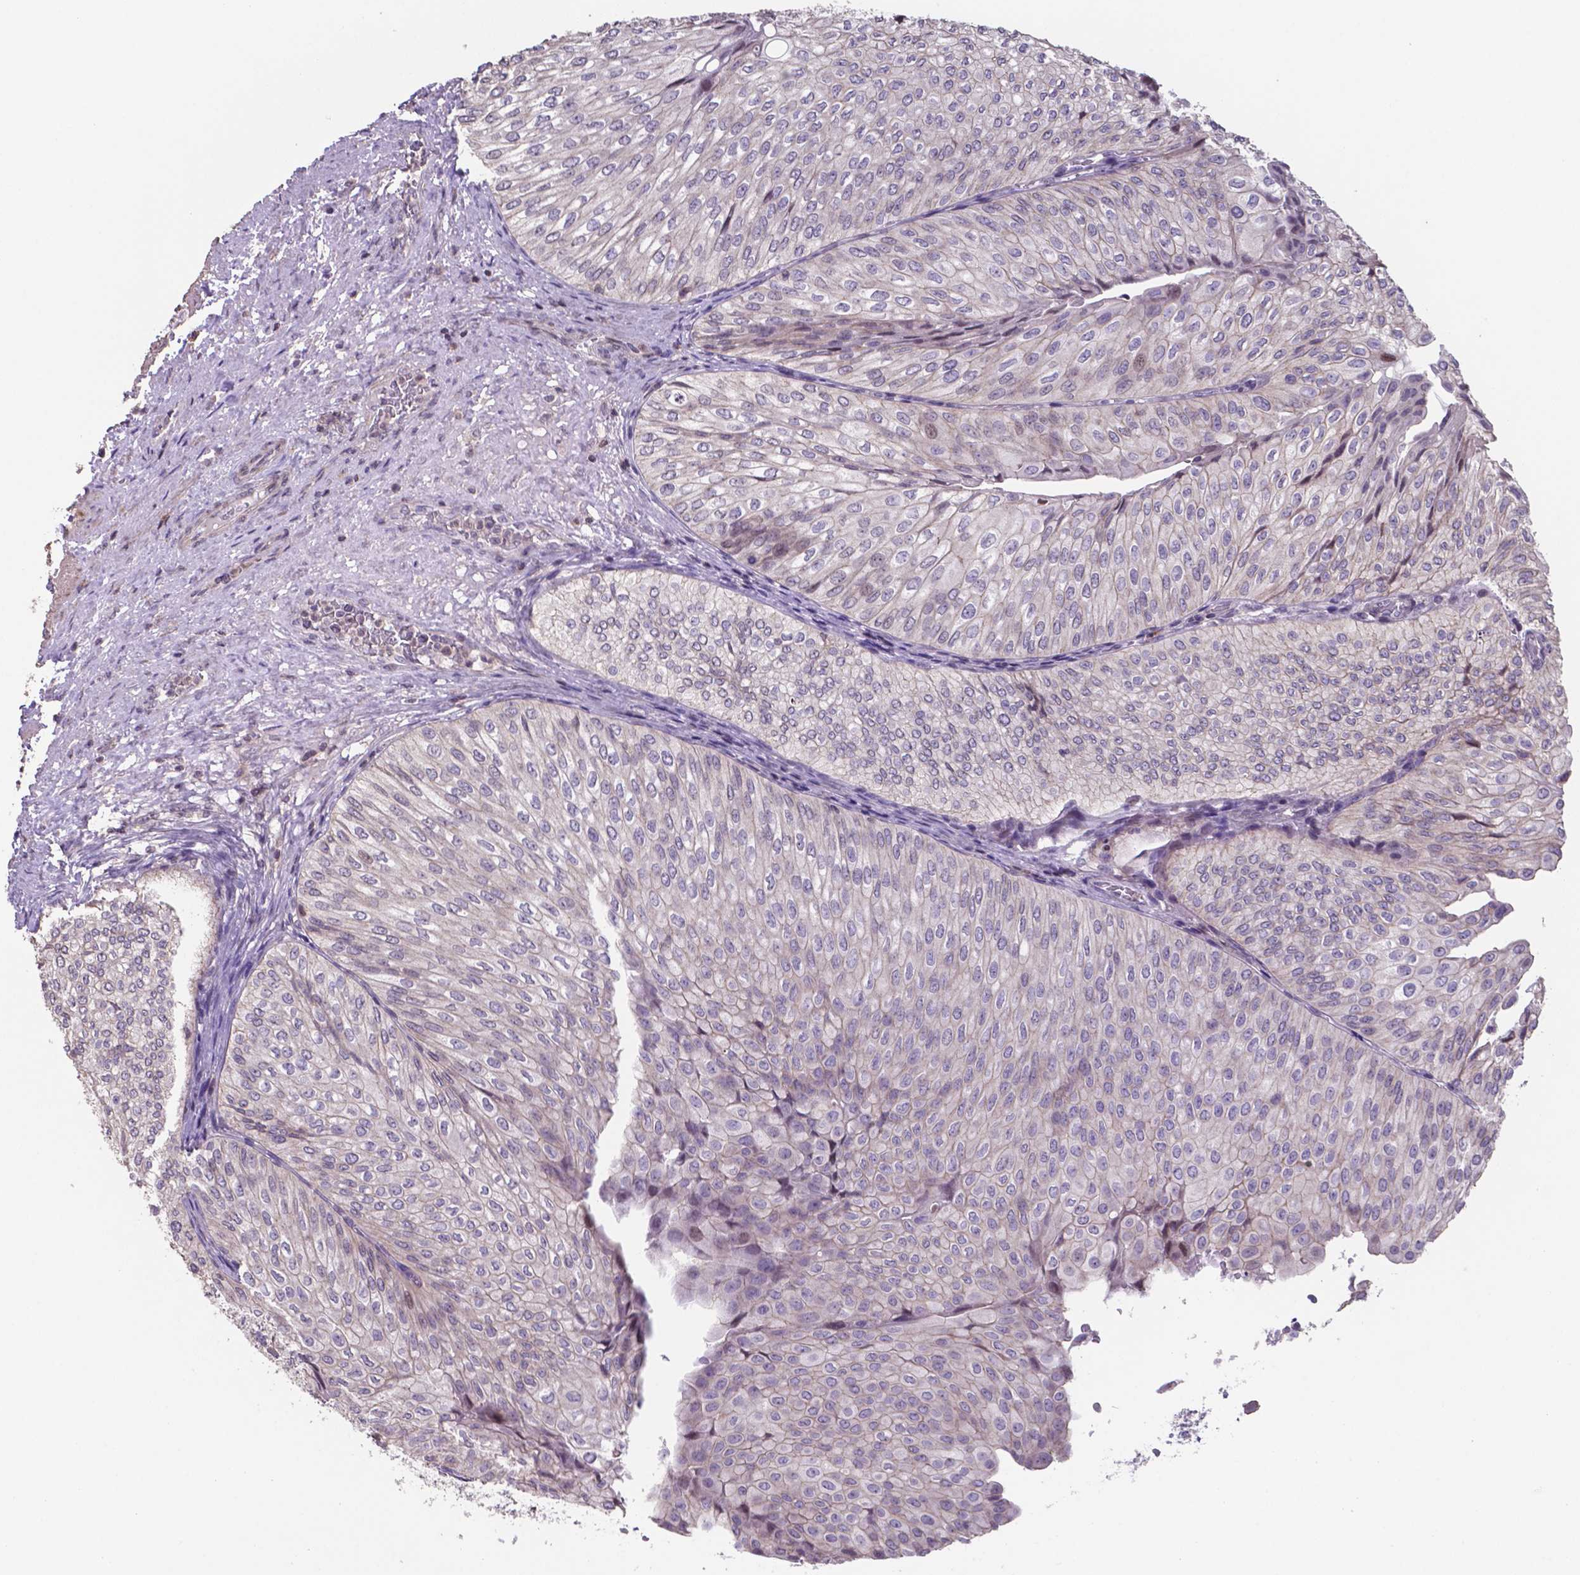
{"staining": {"intensity": "negative", "quantity": "none", "location": "none"}, "tissue": "urothelial cancer", "cell_type": "Tumor cells", "image_type": "cancer", "snomed": [{"axis": "morphology", "description": "Urothelial carcinoma, NOS"}, {"axis": "topography", "description": "Urinary bladder"}], "caption": "Histopathology image shows no protein positivity in tumor cells of urothelial cancer tissue.", "gene": "MLC1", "patient": {"sex": "male", "age": 62}}